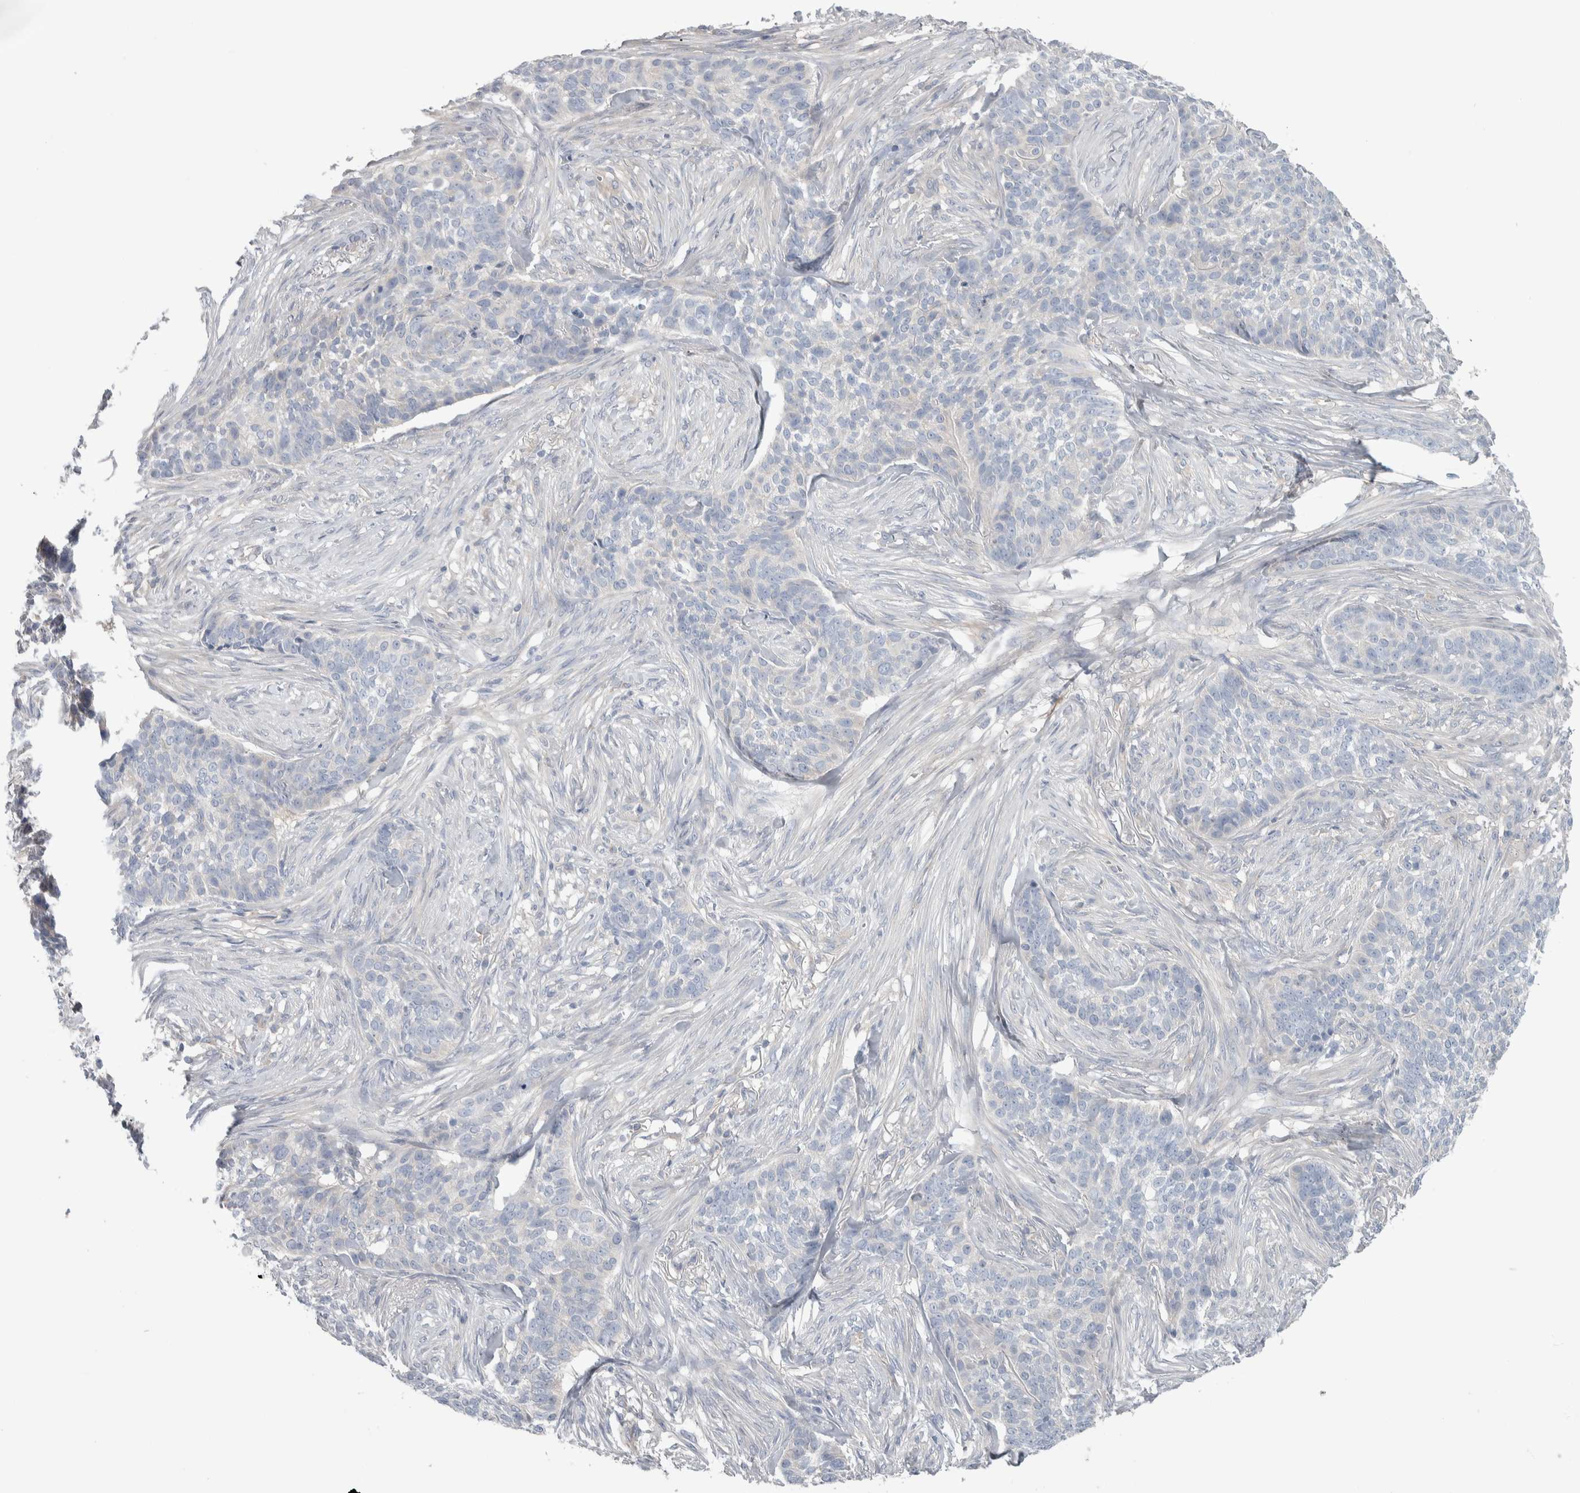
{"staining": {"intensity": "negative", "quantity": "none", "location": "none"}, "tissue": "skin cancer", "cell_type": "Tumor cells", "image_type": "cancer", "snomed": [{"axis": "morphology", "description": "Basal cell carcinoma"}, {"axis": "topography", "description": "Skin"}], "caption": "There is no significant expression in tumor cells of skin basal cell carcinoma.", "gene": "GPHN", "patient": {"sex": "male", "age": 85}}